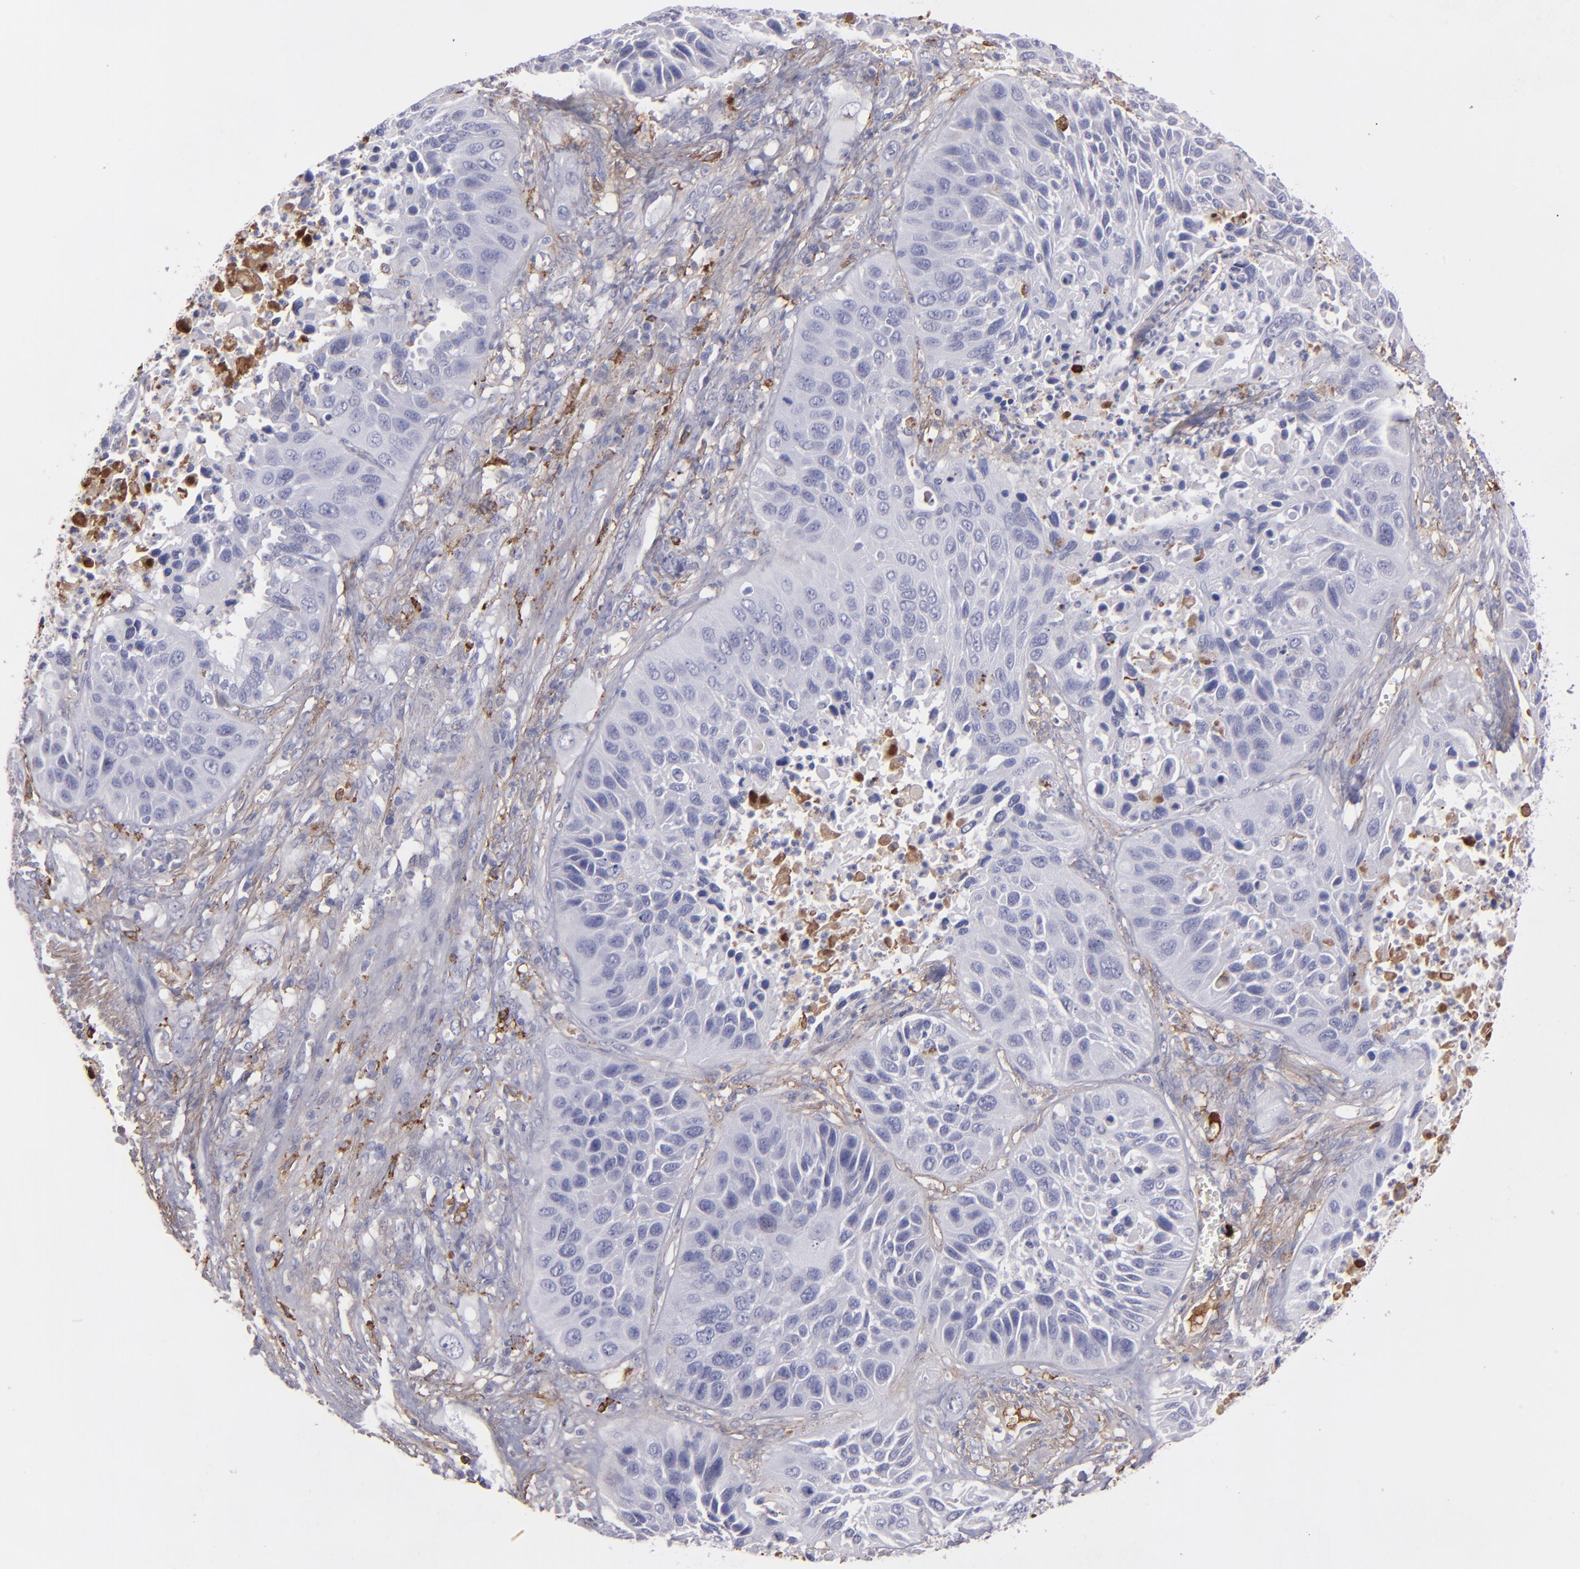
{"staining": {"intensity": "weak", "quantity": "<25%", "location": "cytoplasmic/membranous"}, "tissue": "lung cancer", "cell_type": "Tumor cells", "image_type": "cancer", "snomed": [{"axis": "morphology", "description": "Squamous cell carcinoma, NOS"}, {"axis": "topography", "description": "Lung"}], "caption": "An immunohistochemistry (IHC) micrograph of squamous cell carcinoma (lung) is shown. There is no staining in tumor cells of squamous cell carcinoma (lung). (Brightfield microscopy of DAB immunohistochemistry (IHC) at high magnification).", "gene": "C1QA", "patient": {"sex": "female", "age": 76}}